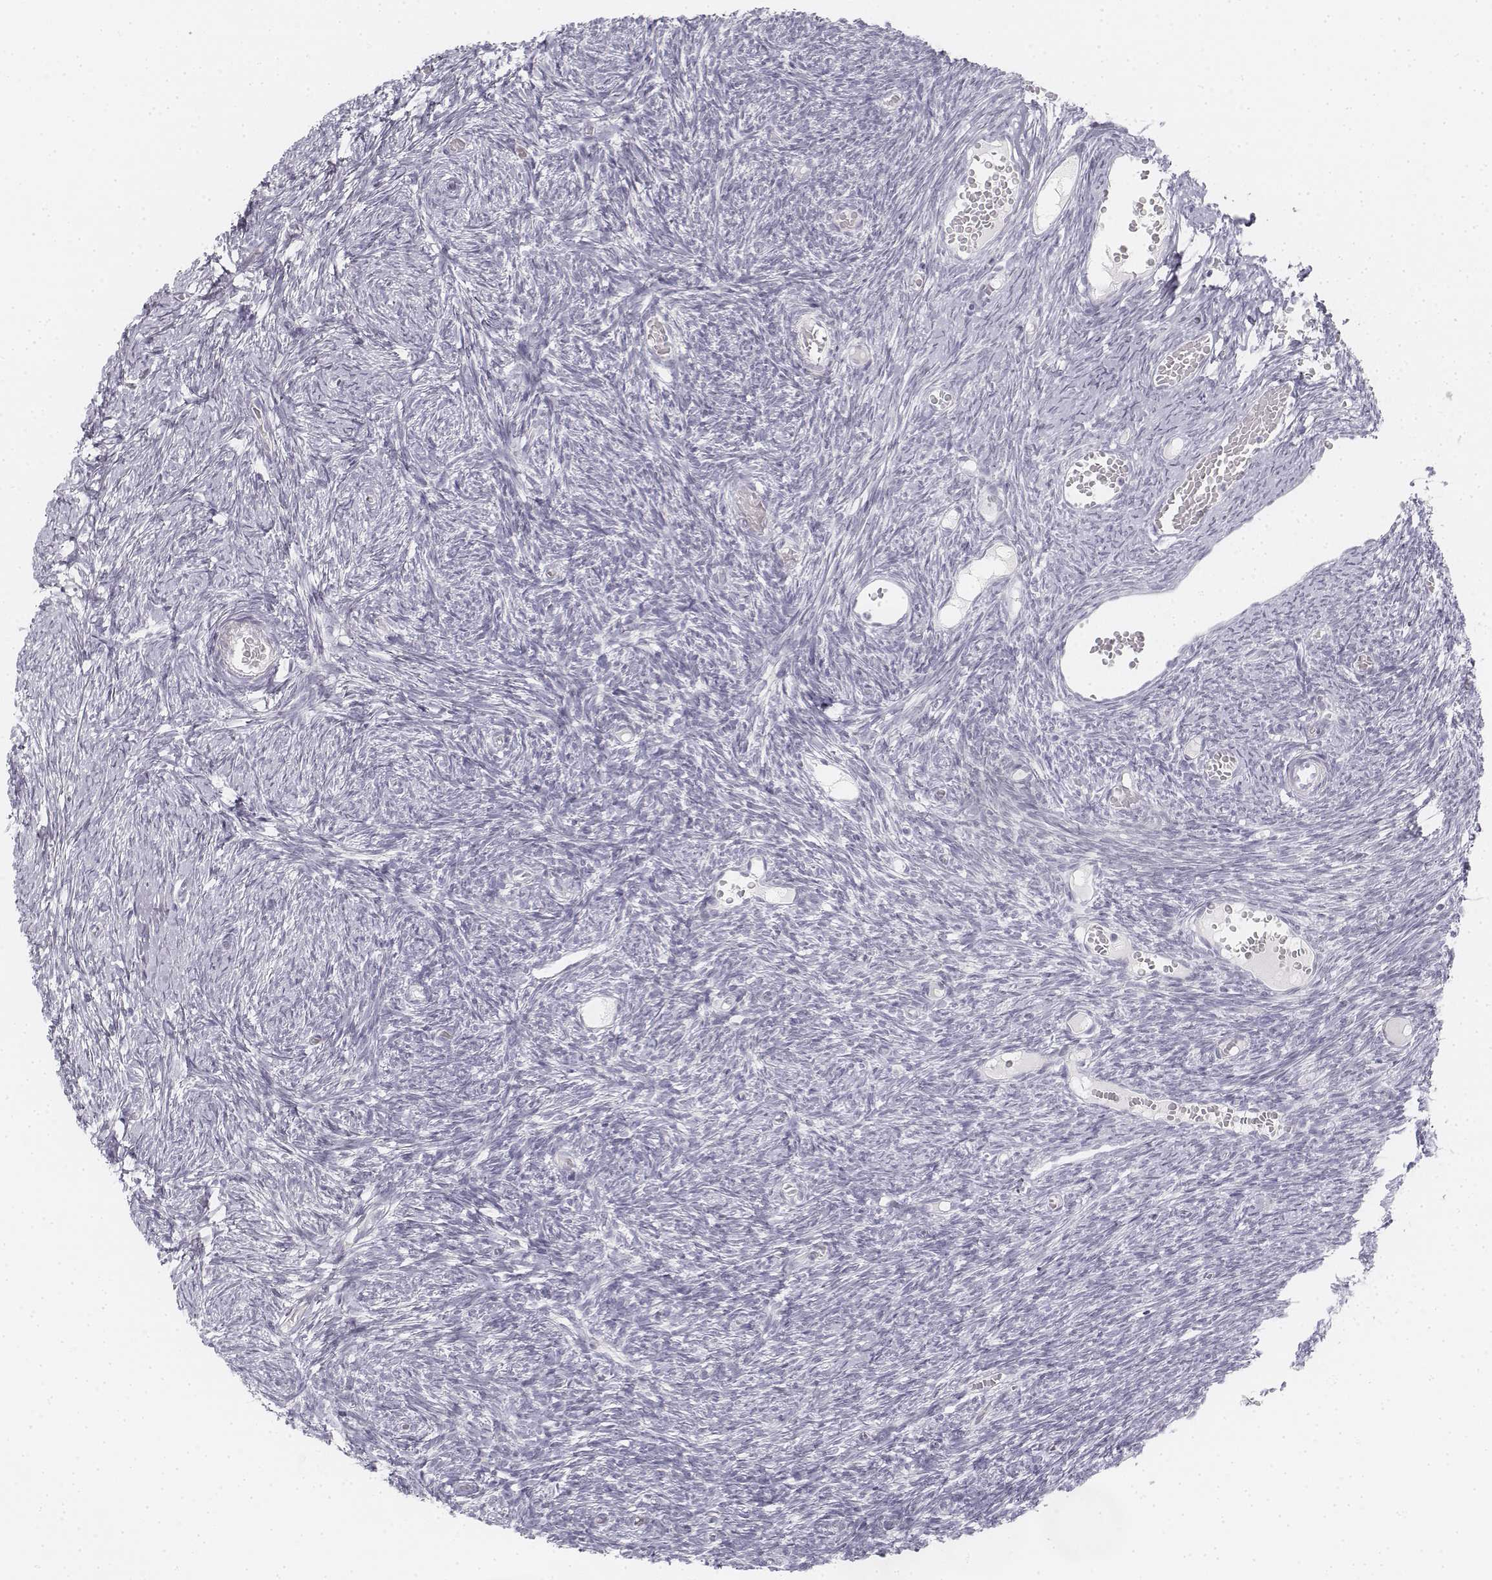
{"staining": {"intensity": "negative", "quantity": "none", "location": "none"}, "tissue": "ovary", "cell_type": "Ovarian stroma cells", "image_type": "normal", "snomed": [{"axis": "morphology", "description": "Normal tissue, NOS"}, {"axis": "topography", "description": "Ovary"}], "caption": "The image shows no staining of ovarian stroma cells in unremarkable ovary. The staining was performed using DAB (3,3'-diaminobenzidine) to visualize the protein expression in brown, while the nuclei were stained in blue with hematoxylin (Magnification: 20x).", "gene": "KRT25", "patient": {"sex": "female", "age": 39}}